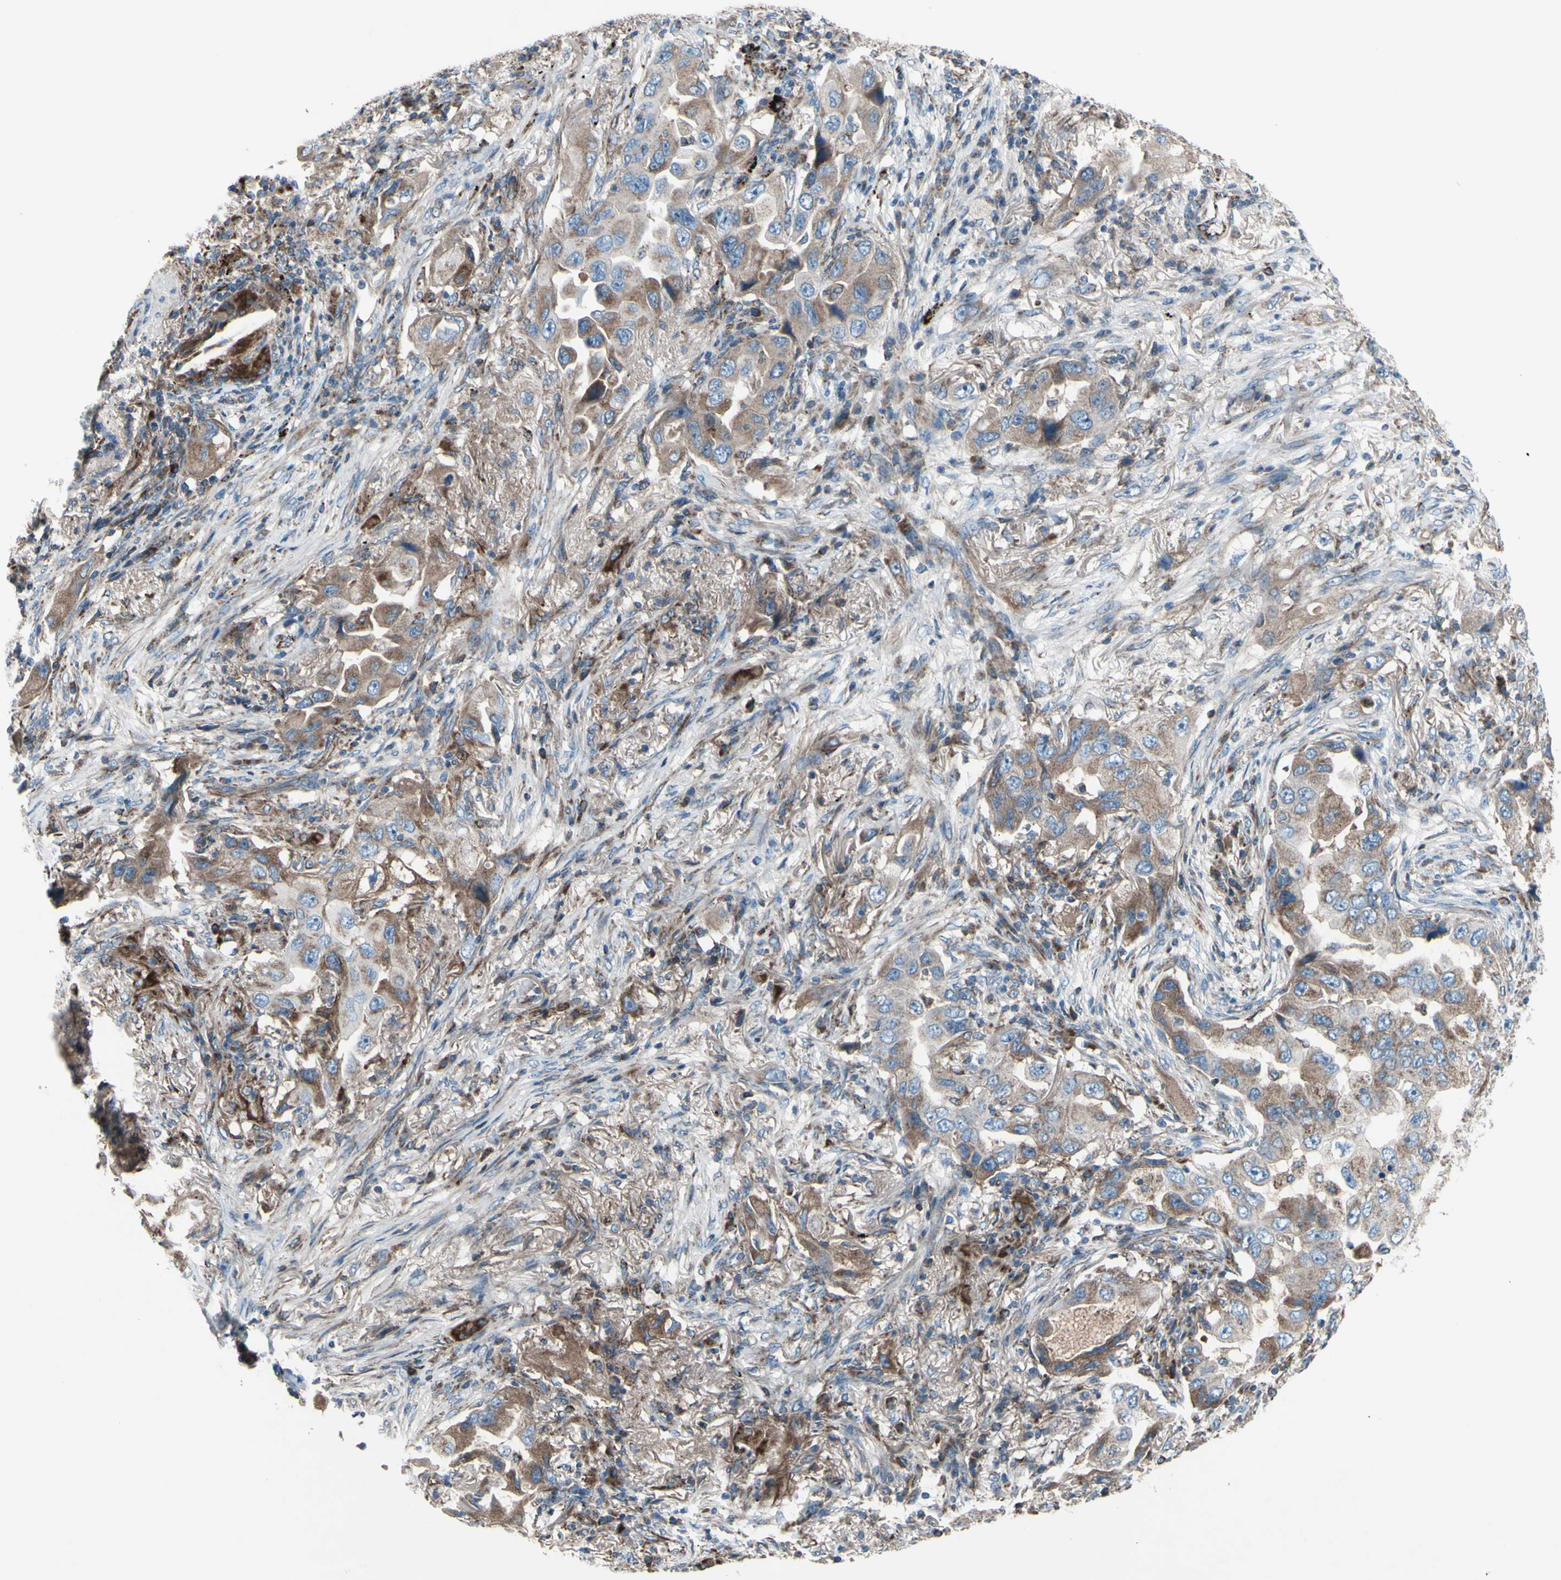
{"staining": {"intensity": "moderate", "quantity": ">75%", "location": "cytoplasmic/membranous"}, "tissue": "lung cancer", "cell_type": "Tumor cells", "image_type": "cancer", "snomed": [{"axis": "morphology", "description": "Adenocarcinoma, NOS"}, {"axis": "topography", "description": "Lung"}], "caption": "A photomicrograph of human adenocarcinoma (lung) stained for a protein exhibits moderate cytoplasmic/membranous brown staining in tumor cells. (DAB (3,3'-diaminobenzidine) IHC, brown staining for protein, blue staining for nuclei).", "gene": "EMC7", "patient": {"sex": "female", "age": 65}}